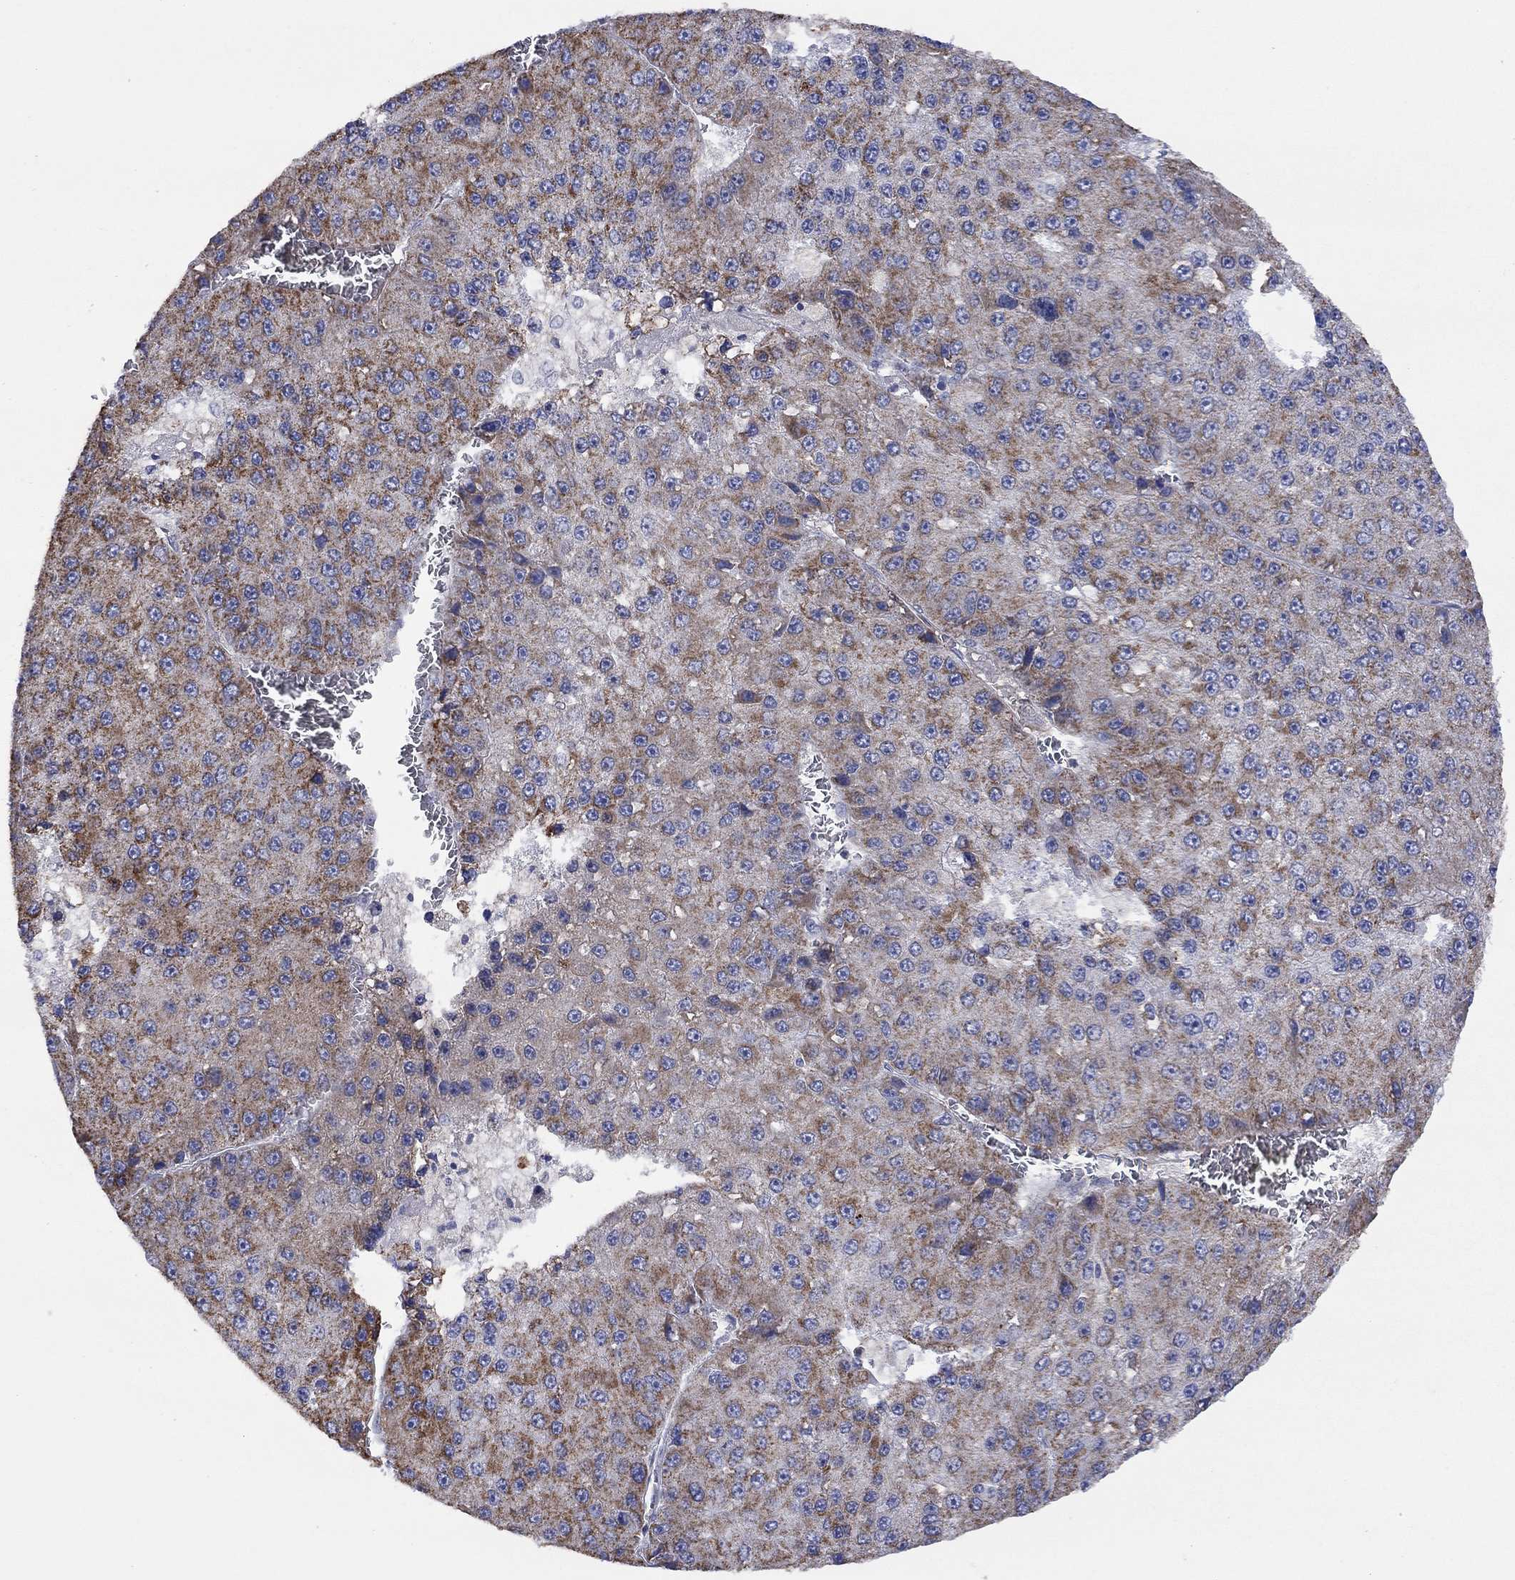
{"staining": {"intensity": "strong", "quantity": ">75%", "location": "cytoplasmic/membranous"}, "tissue": "liver cancer", "cell_type": "Tumor cells", "image_type": "cancer", "snomed": [{"axis": "morphology", "description": "Carcinoma, Hepatocellular, NOS"}, {"axis": "topography", "description": "Liver"}], "caption": "Liver cancer was stained to show a protein in brown. There is high levels of strong cytoplasmic/membranous expression in approximately >75% of tumor cells.", "gene": "CLVS1", "patient": {"sex": "female", "age": 73}}